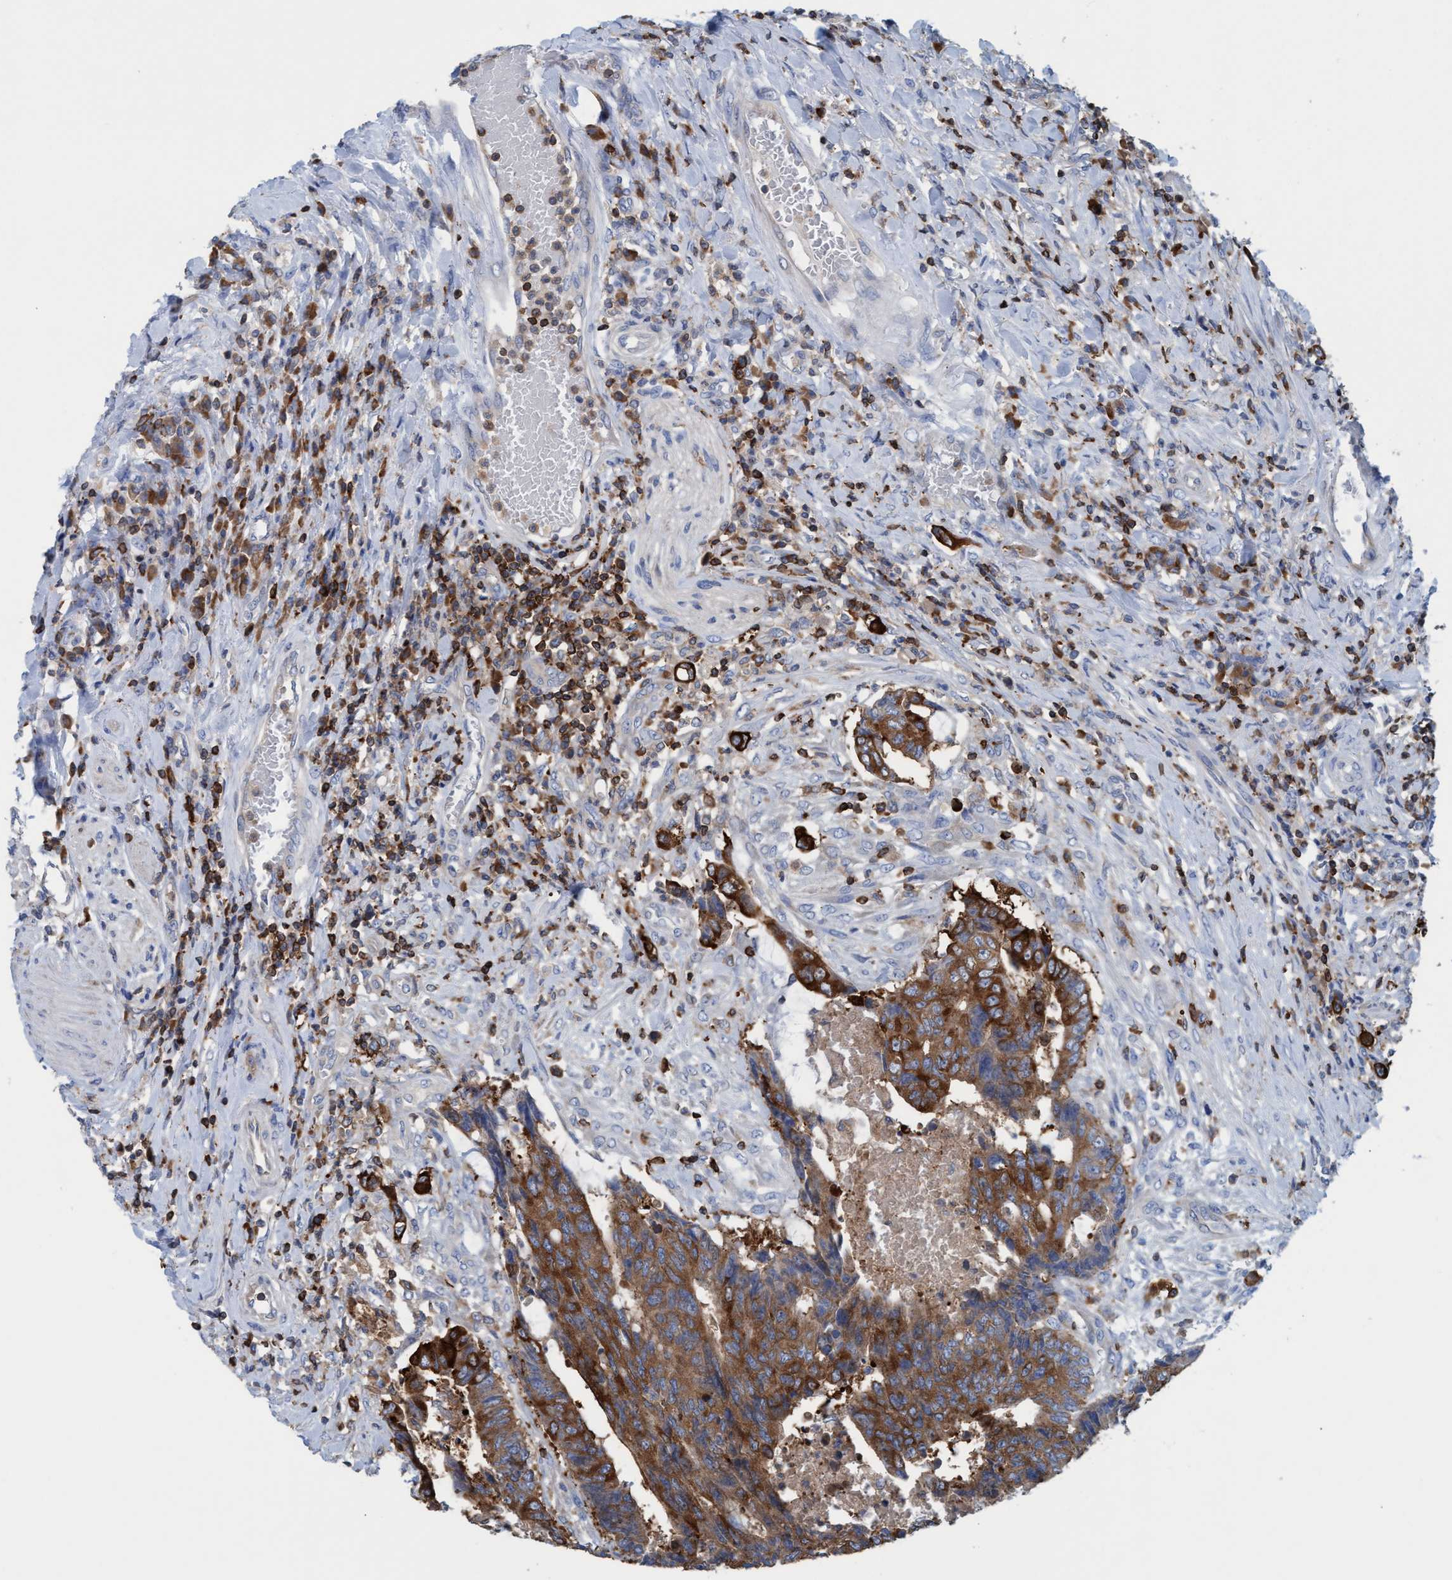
{"staining": {"intensity": "moderate", "quantity": ">75%", "location": "cytoplasmic/membranous"}, "tissue": "colorectal cancer", "cell_type": "Tumor cells", "image_type": "cancer", "snomed": [{"axis": "morphology", "description": "Adenocarcinoma, NOS"}, {"axis": "topography", "description": "Rectum"}], "caption": "Immunohistochemistry (DAB) staining of adenocarcinoma (colorectal) reveals moderate cytoplasmic/membranous protein staining in approximately >75% of tumor cells.", "gene": "EZR", "patient": {"sex": "male", "age": 84}}